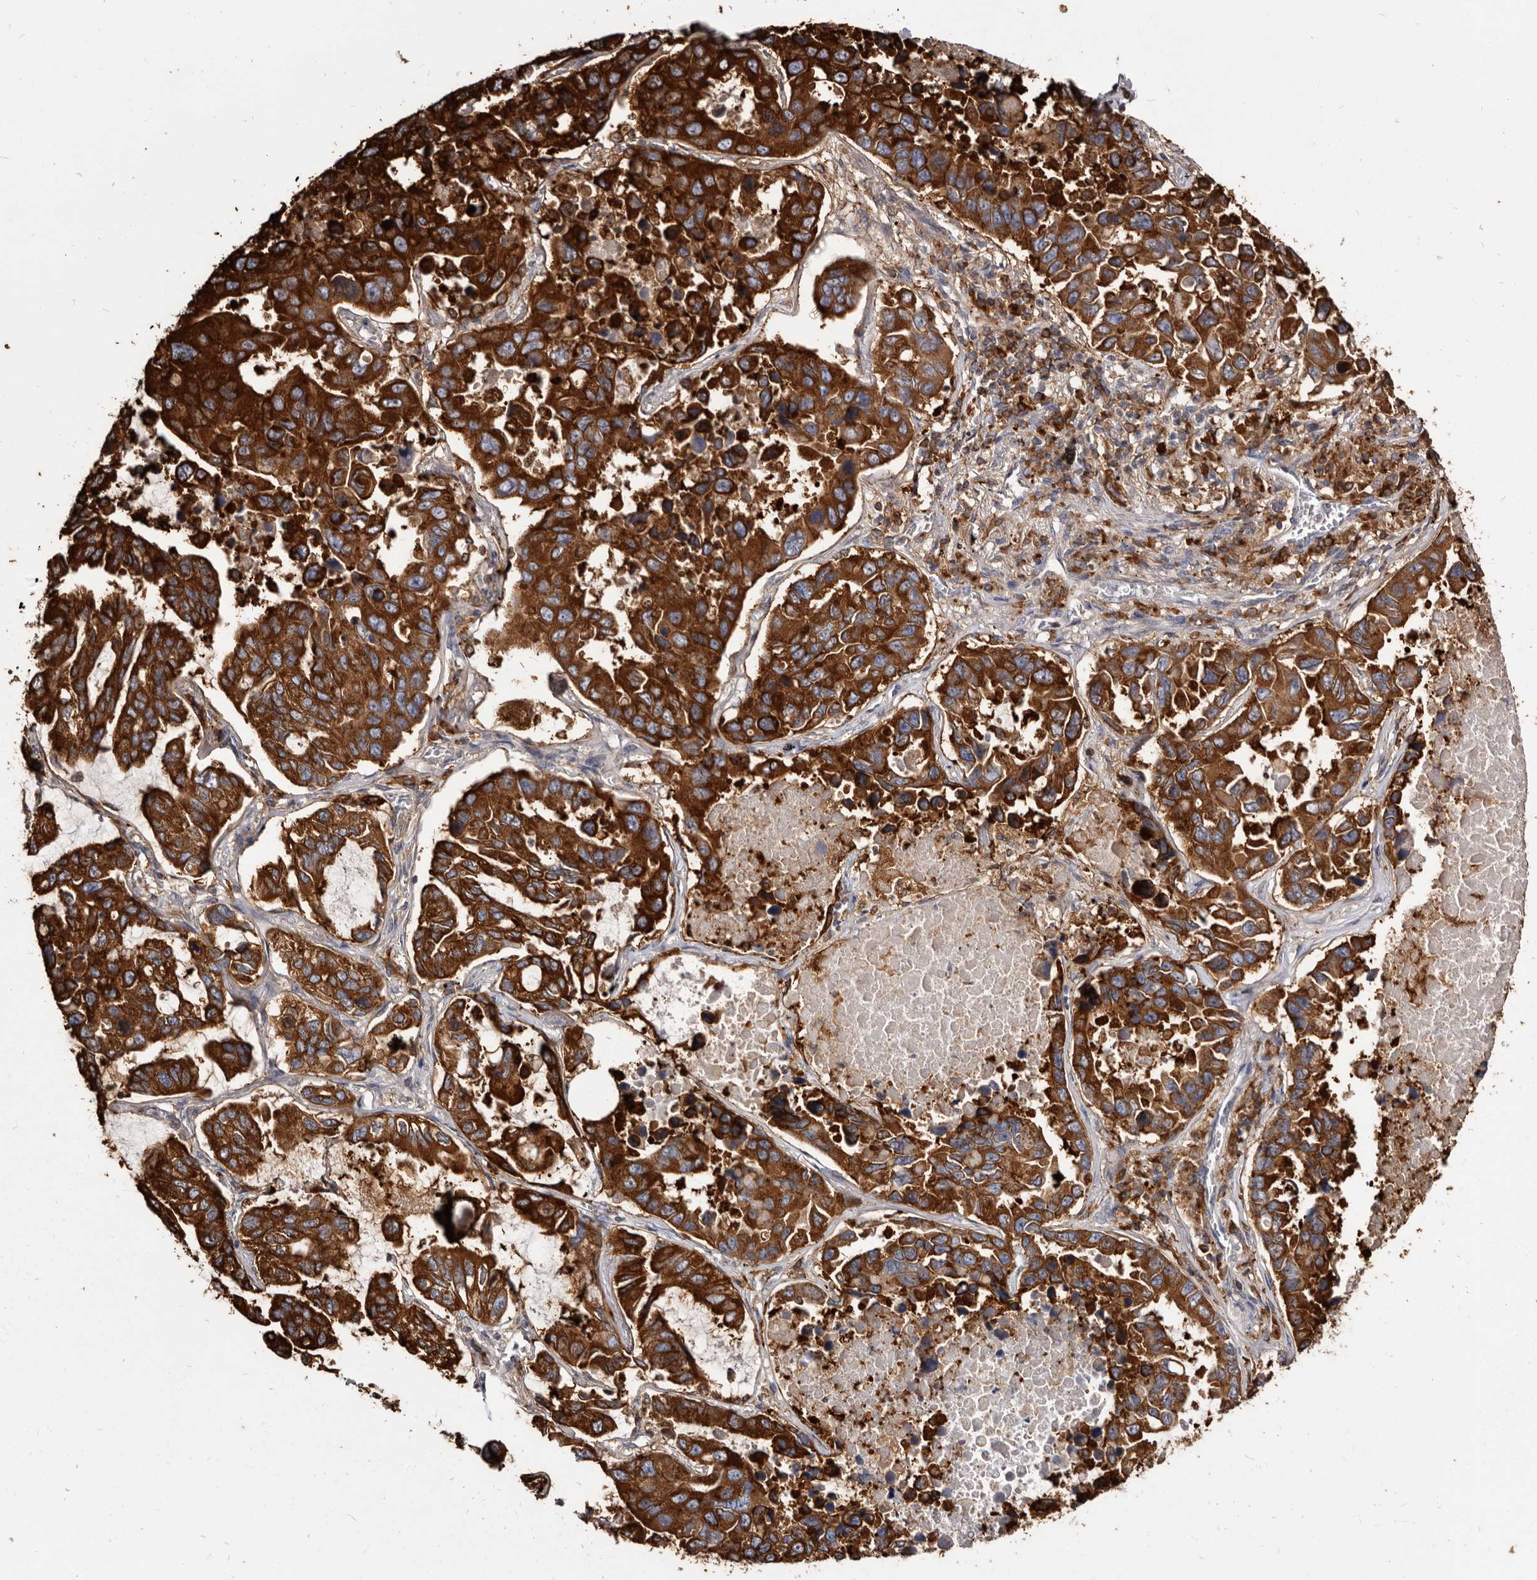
{"staining": {"intensity": "strong", "quantity": ">75%", "location": "cytoplasmic/membranous"}, "tissue": "lung cancer", "cell_type": "Tumor cells", "image_type": "cancer", "snomed": [{"axis": "morphology", "description": "Adenocarcinoma, NOS"}, {"axis": "topography", "description": "Lung"}], "caption": "Immunohistochemistry image of neoplastic tissue: human lung cancer stained using IHC exhibits high levels of strong protein expression localized specifically in the cytoplasmic/membranous of tumor cells, appearing as a cytoplasmic/membranous brown color.", "gene": "TPD52", "patient": {"sex": "male", "age": 64}}